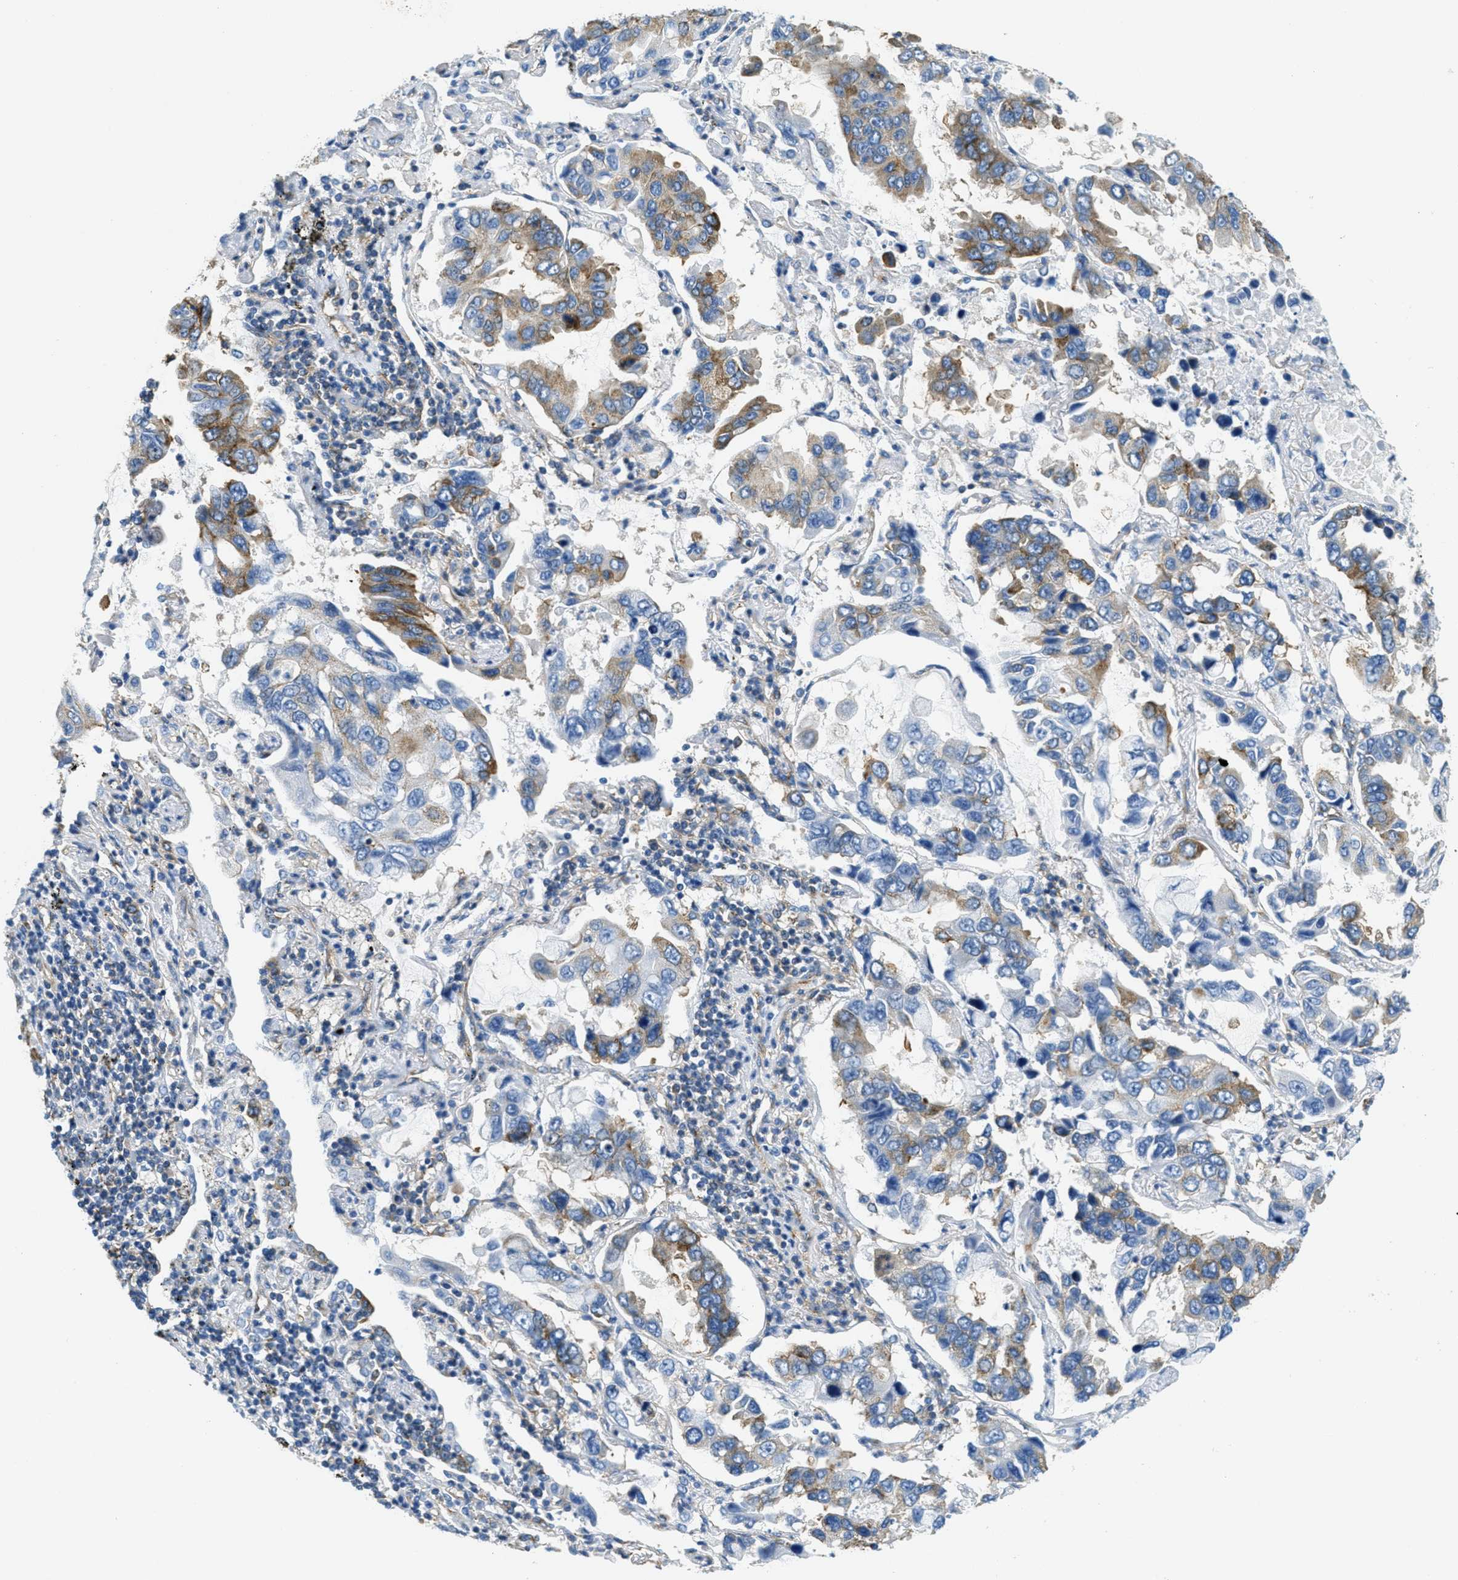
{"staining": {"intensity": "moderate", "quantity": ">75%", "location": "cytoplasmic/membranous"}, "tissue": "lung cancer", "cell_type": "Tumor cells", "image_type": "cancer", "snomed": [{"axis": "morphology", "description": "Adenocarcinoma, NOS"}, {"axis": "topography", "description": "Lung"}], "caption": "The immunohistochemical stain shows moderate cytoplasmic/membranous staining in tumor cells of lung adenocarcinoma tissue. (brown staining indicates protein expression, while blue staining denotes nuclei).", "gene": "AP2B1", "patient": {"sex": "male", "age": 64}}